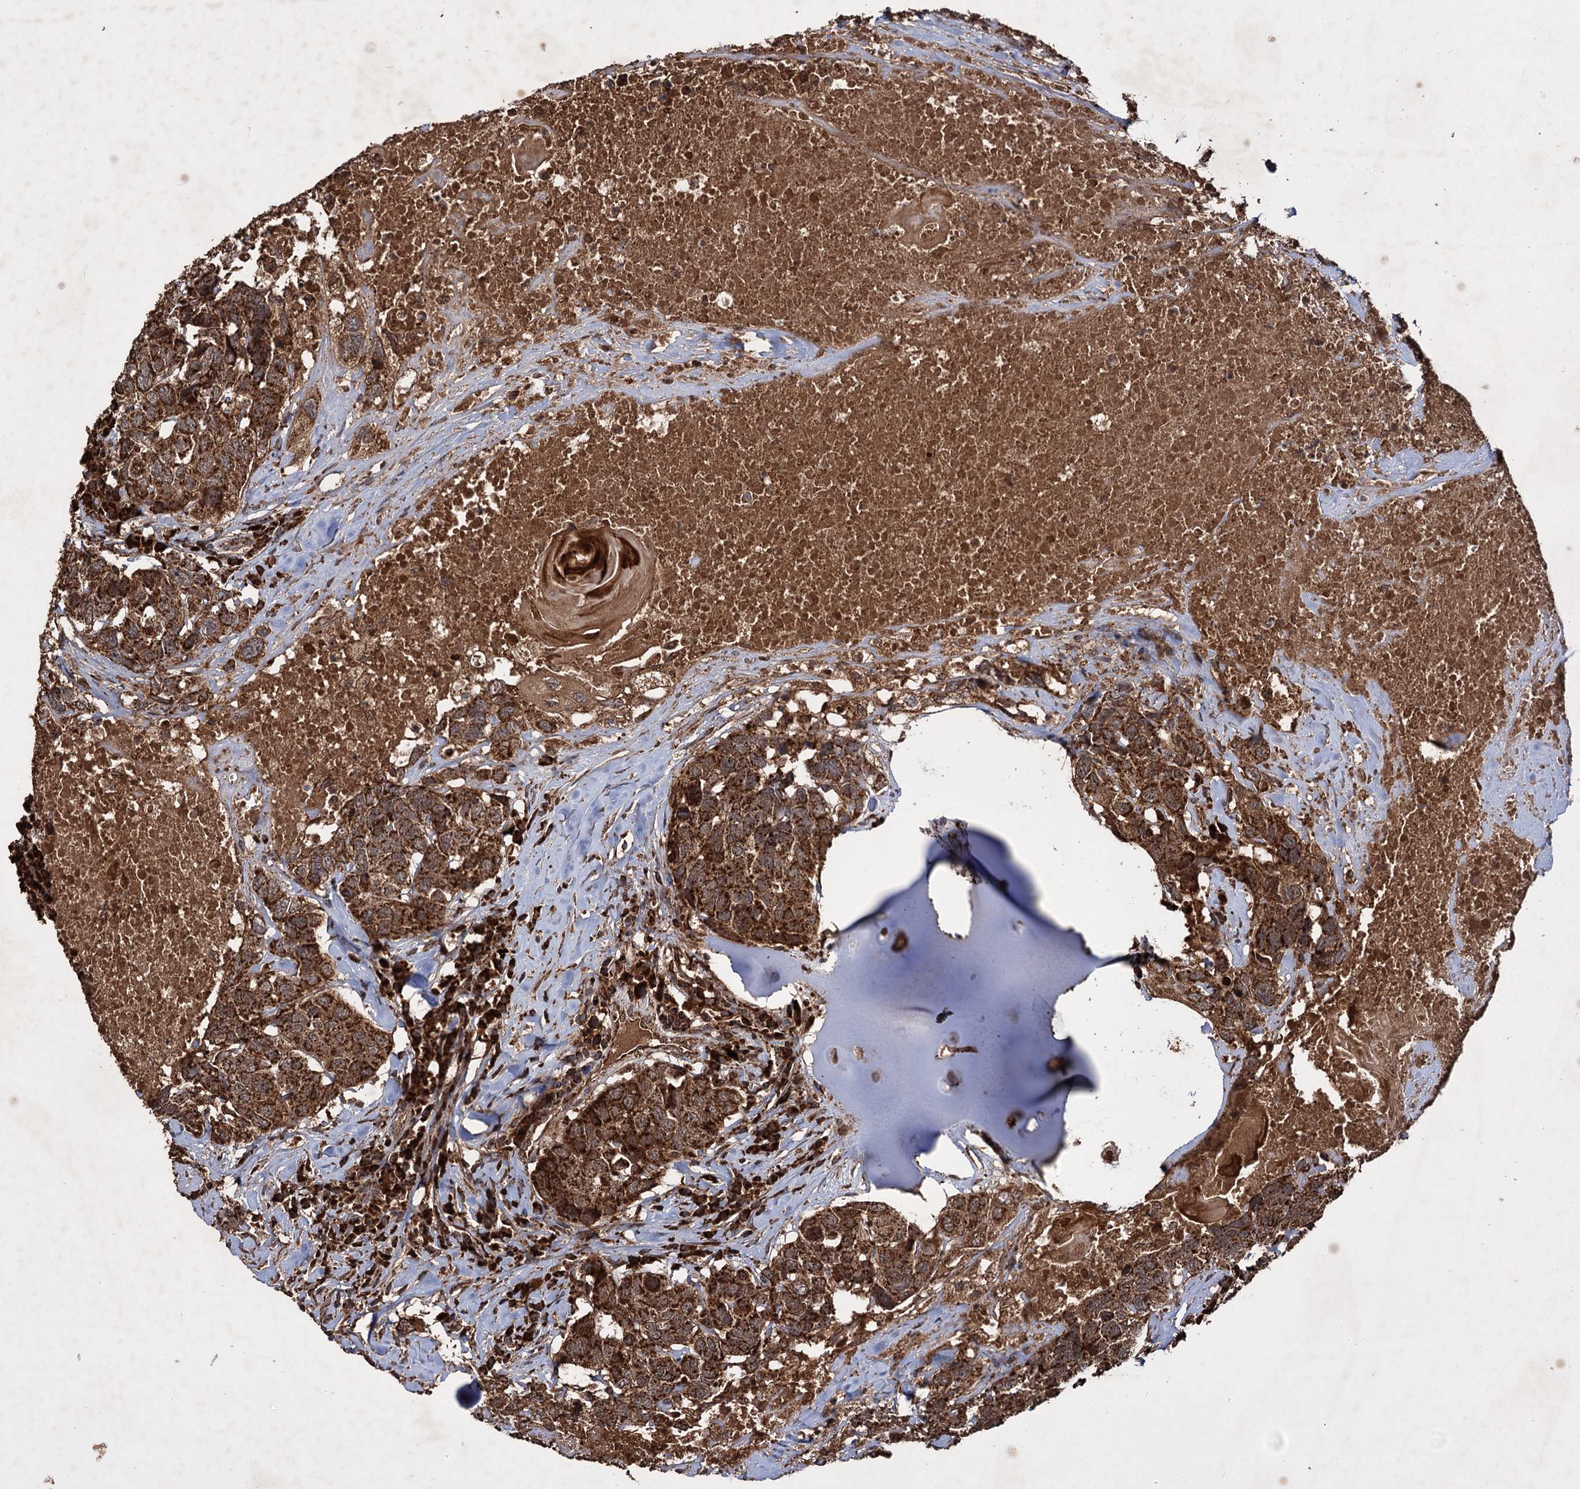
{"staining": {"intensity": "strong", "quantity": ">75%", "location": "cytoplasmic/membranous"}, "tissue": "head and neck cancer", "cell_type": "Tumor cells", "image_type": "cancer", "snomed": [{"axis": "morphology", "description": "Squamous cell carcinoma, NOS"}, {"axis": "topography", "description": "Head-Neck"}], "caption": "Head and neck cancer stained with a brown dye exhibits strong cytoplasmic/membranous positive staining in approximately >75% of tumor cells.", "gene": "IPO4", "patient": {"sex": "male", "age": 66}}